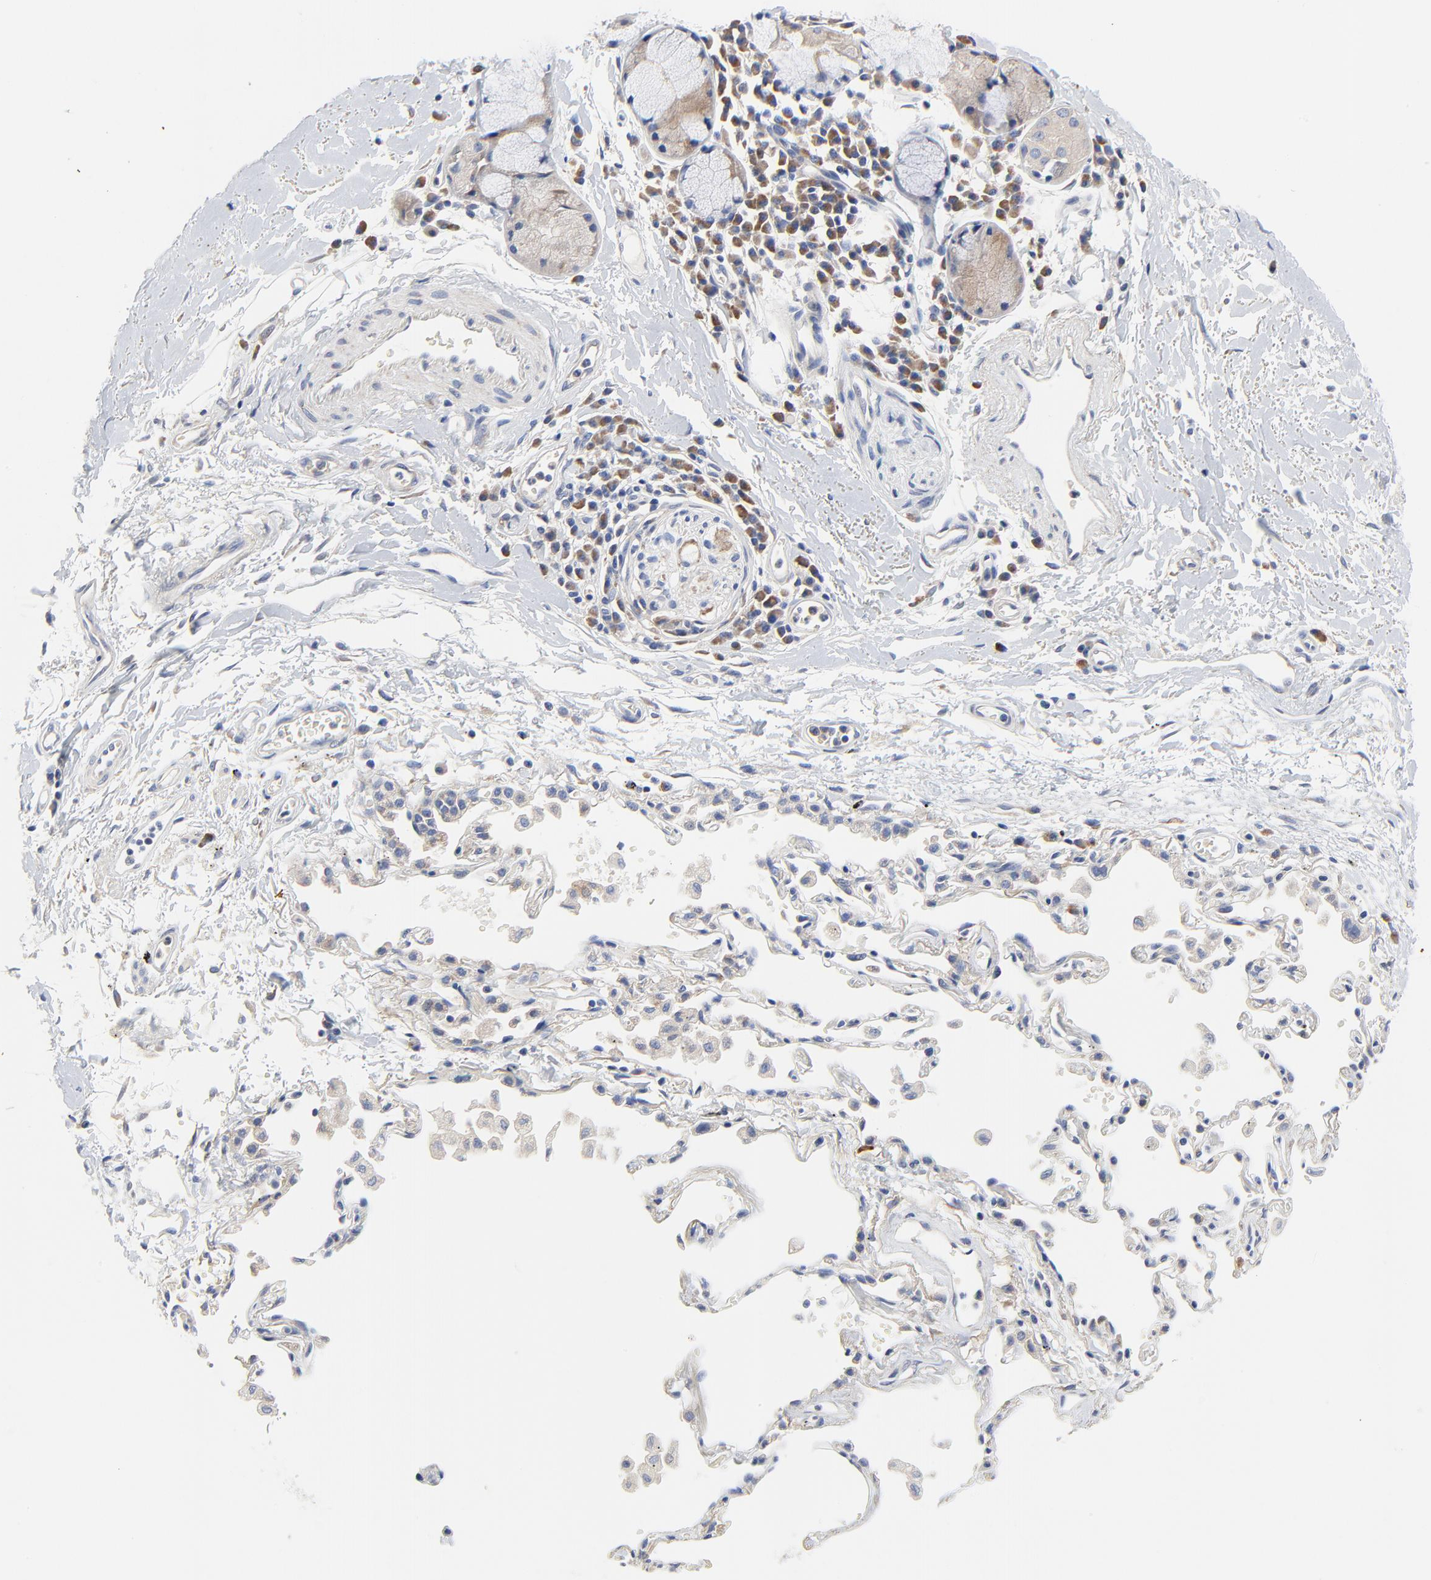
{"staining": {"intensity": "negative", "quantity": "none", "location": "none"}, "tissue": "adipose tissue", "cell_type": "Adipocytes", "image_type": "normal", "snomed": [{"axis": "morphology", "description": "Normal tissue, NOS"}, {"axis": "morphology", "description": "Adenocarcinoma, NOS"}, {"axis": "topography", "description": "Cartilage tissue"}, {"axis": "topography", "description": "Bronchus"}, {"axis": "topography", "description": "Lung"}], "caption": "Adipose tissue stained for a protein using IHC demonstrates no positivity adipocytes.", "gene": "VAV2", "patient": {"sex": "female", "age": 67}}